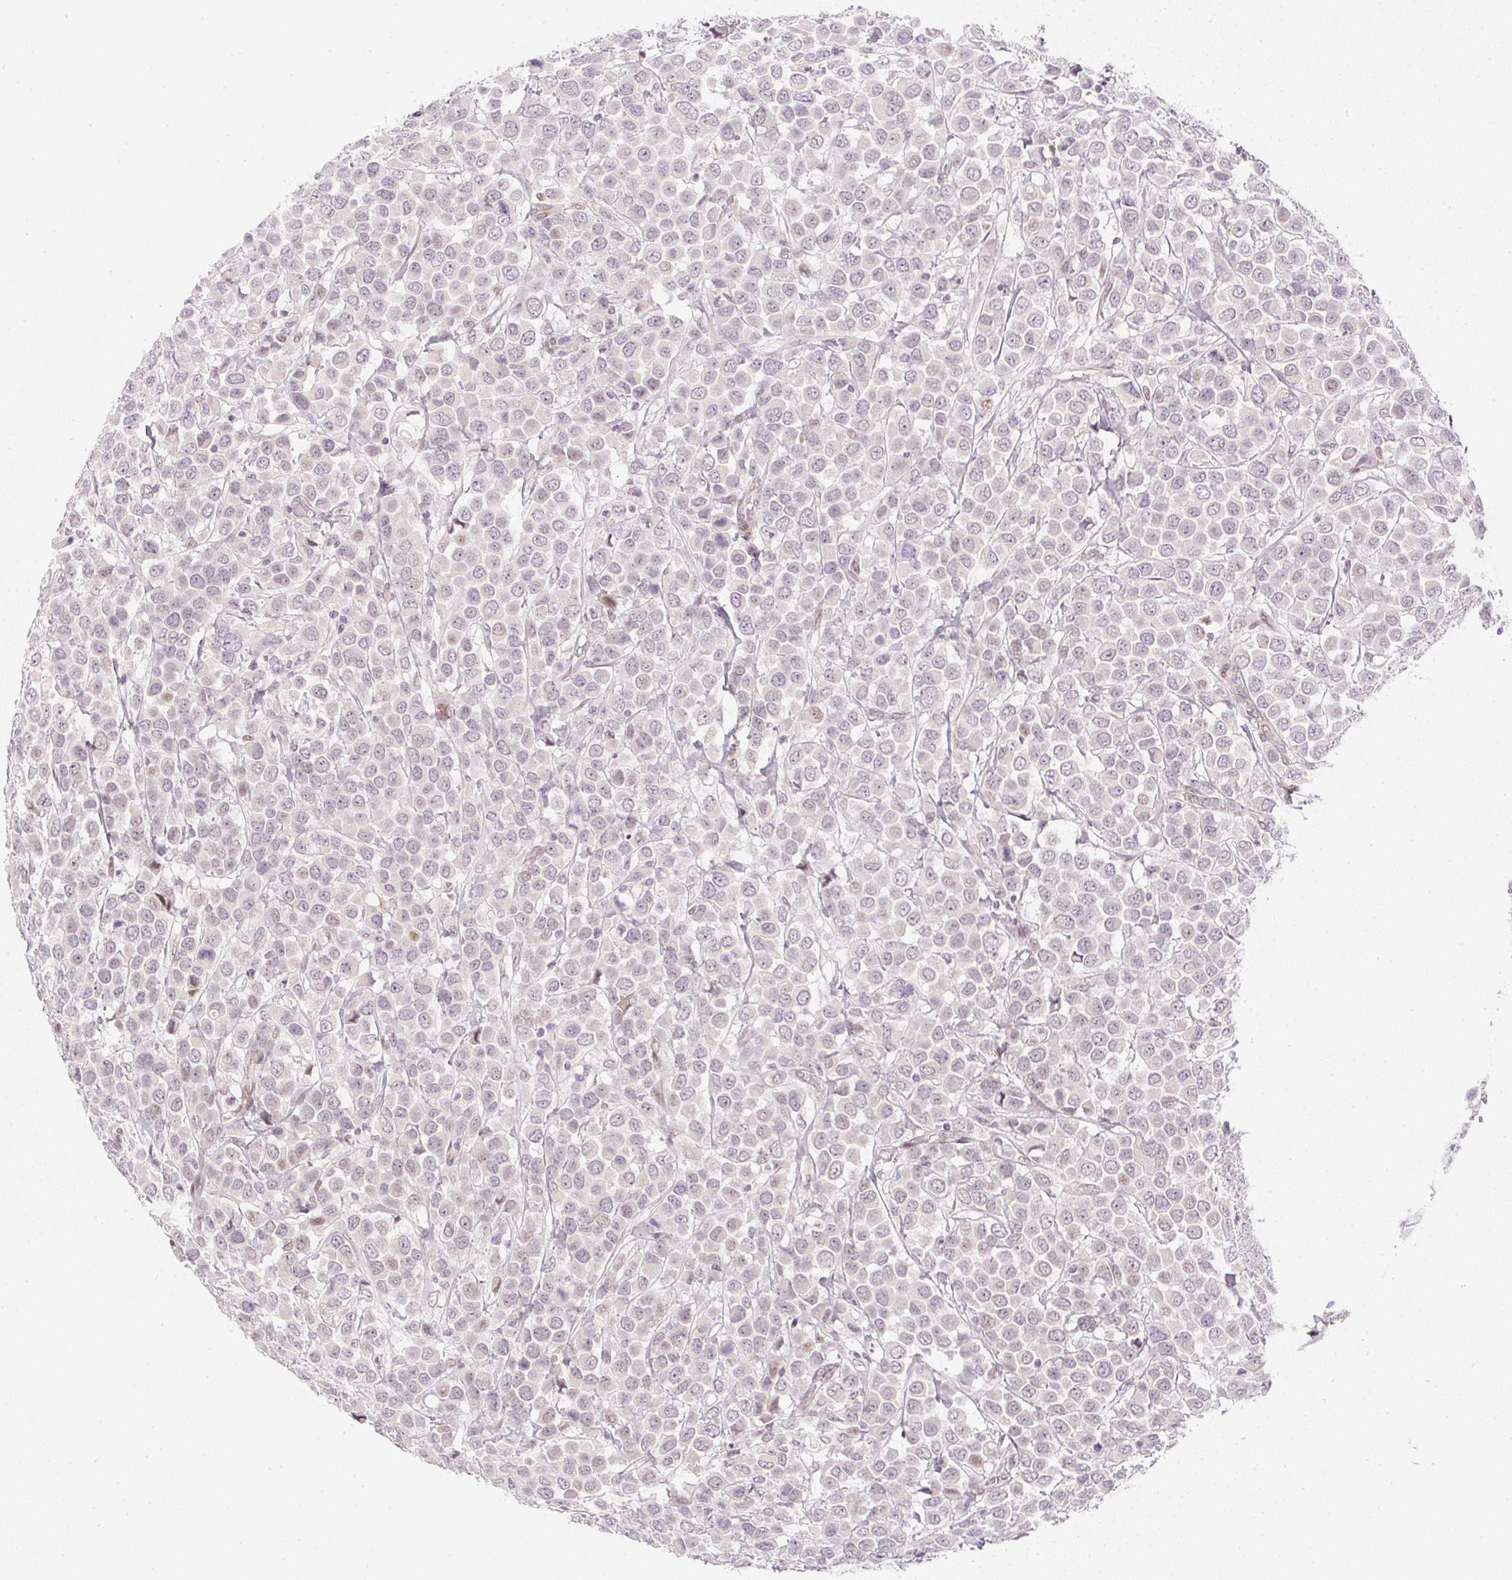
{"staining": {"intensity": "weak", "quantity": "<25%", "location": "nuclear"}, "tissue": "breast cancer", "cell_type": "Tumor cells", "image_type": "cancer", "snomed": [{"axis": "morphology", "description": "Duct carcinoma"}, {"axis": "topography", "description": "Breast"}], "caption": "Immunohistochemistry photomicrograph of neoplastic tissue: human breast cancer (infiltrating ductal carcinoma) stained with DAB shows no significant protein staining in tumor cells.", "gene": "DPPA4", "patient": {"sex": "female", "age": 61}}